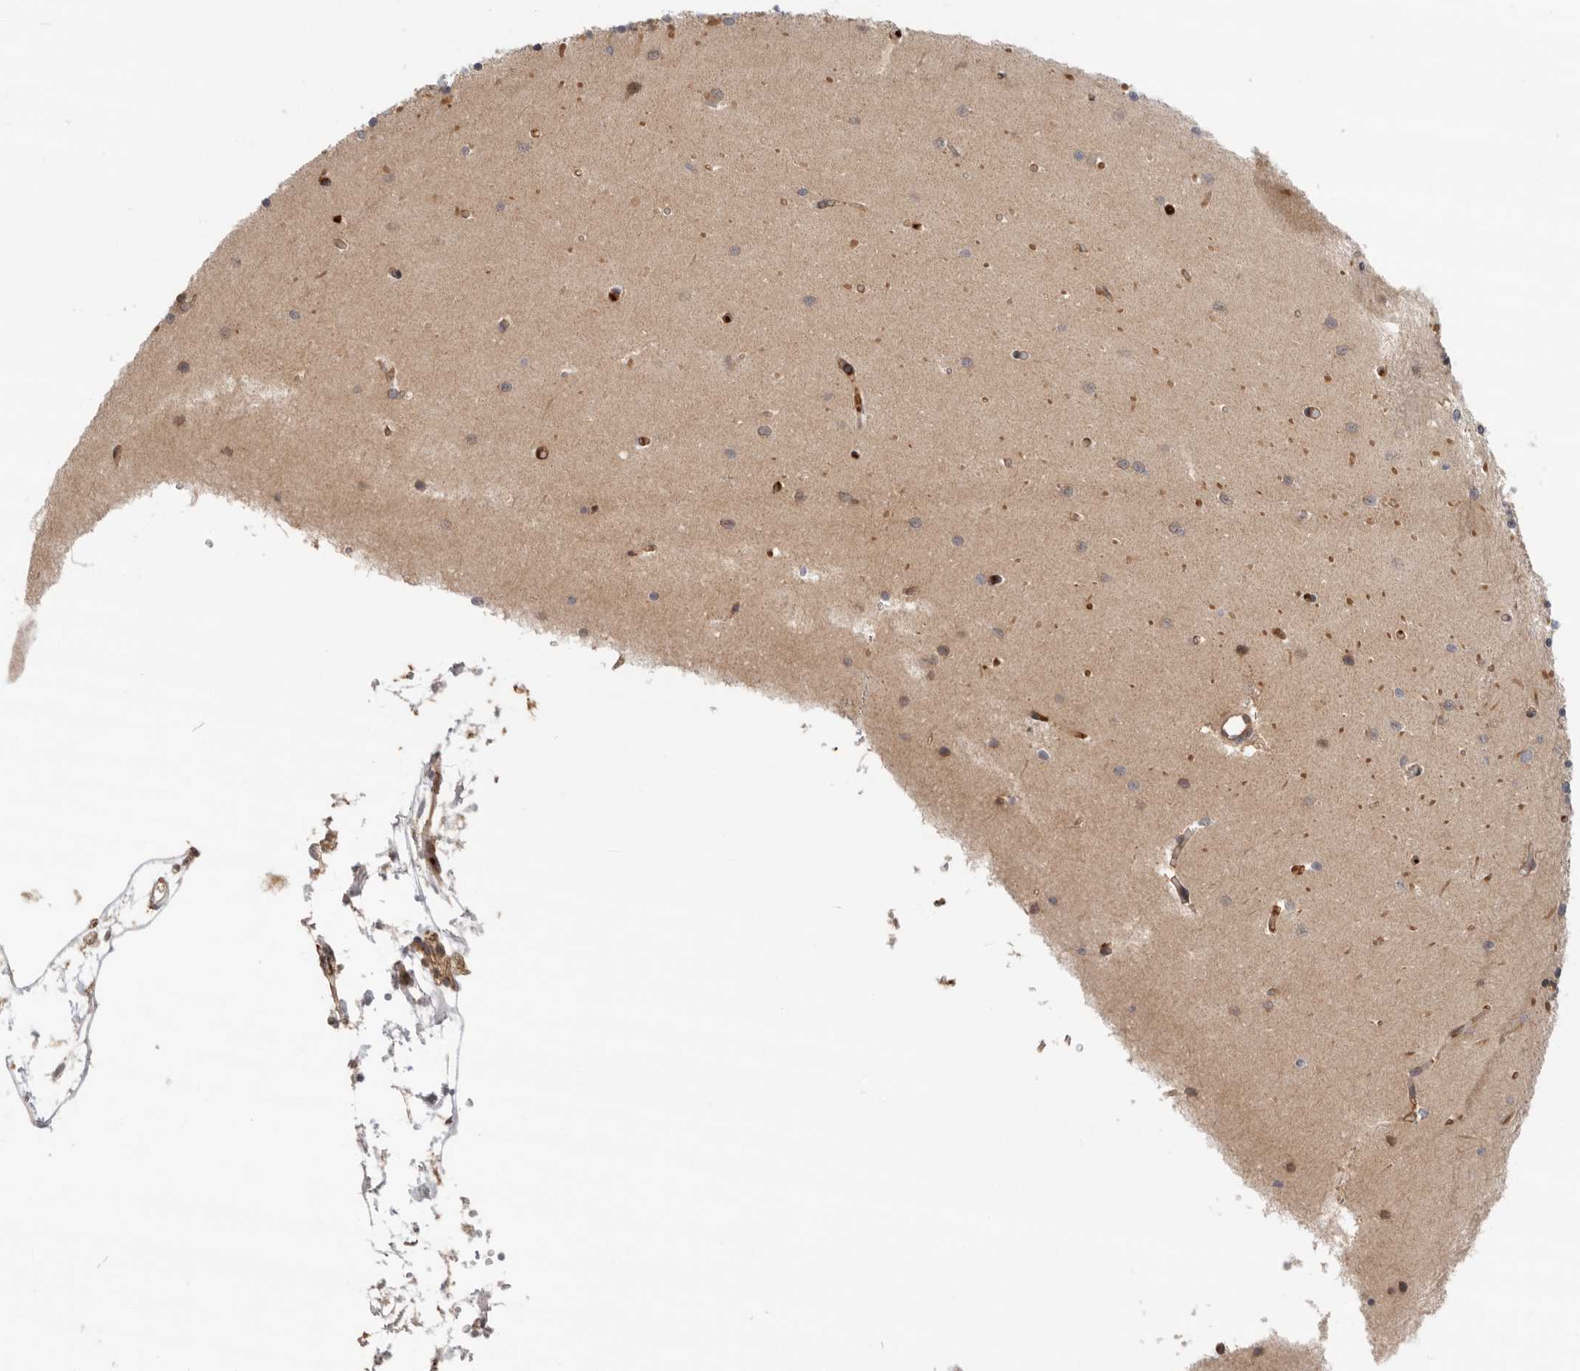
{"staining": {"intensity": "weak", "quantity": "25%-75%", "location": "cytoplasmic/membranous"}, "tissue": "cerebellum", "cell_type": "Cells in granular layer", "image_type": "normal", "snomed": [{"axis": "morphology", "description": "Normal tissue, NOS"}, {"axis": "topography", "description": "Cerebellum"}], "caption": "Brown immunohistochemical staining in unremarkable human cerebellum demonstrates weak cytoplasmic/membranous staining in approximately 25%-75% of cells in granular layer.", "gene": "CDC42BPB", "patient": {"sex": "male", "age": 37}}